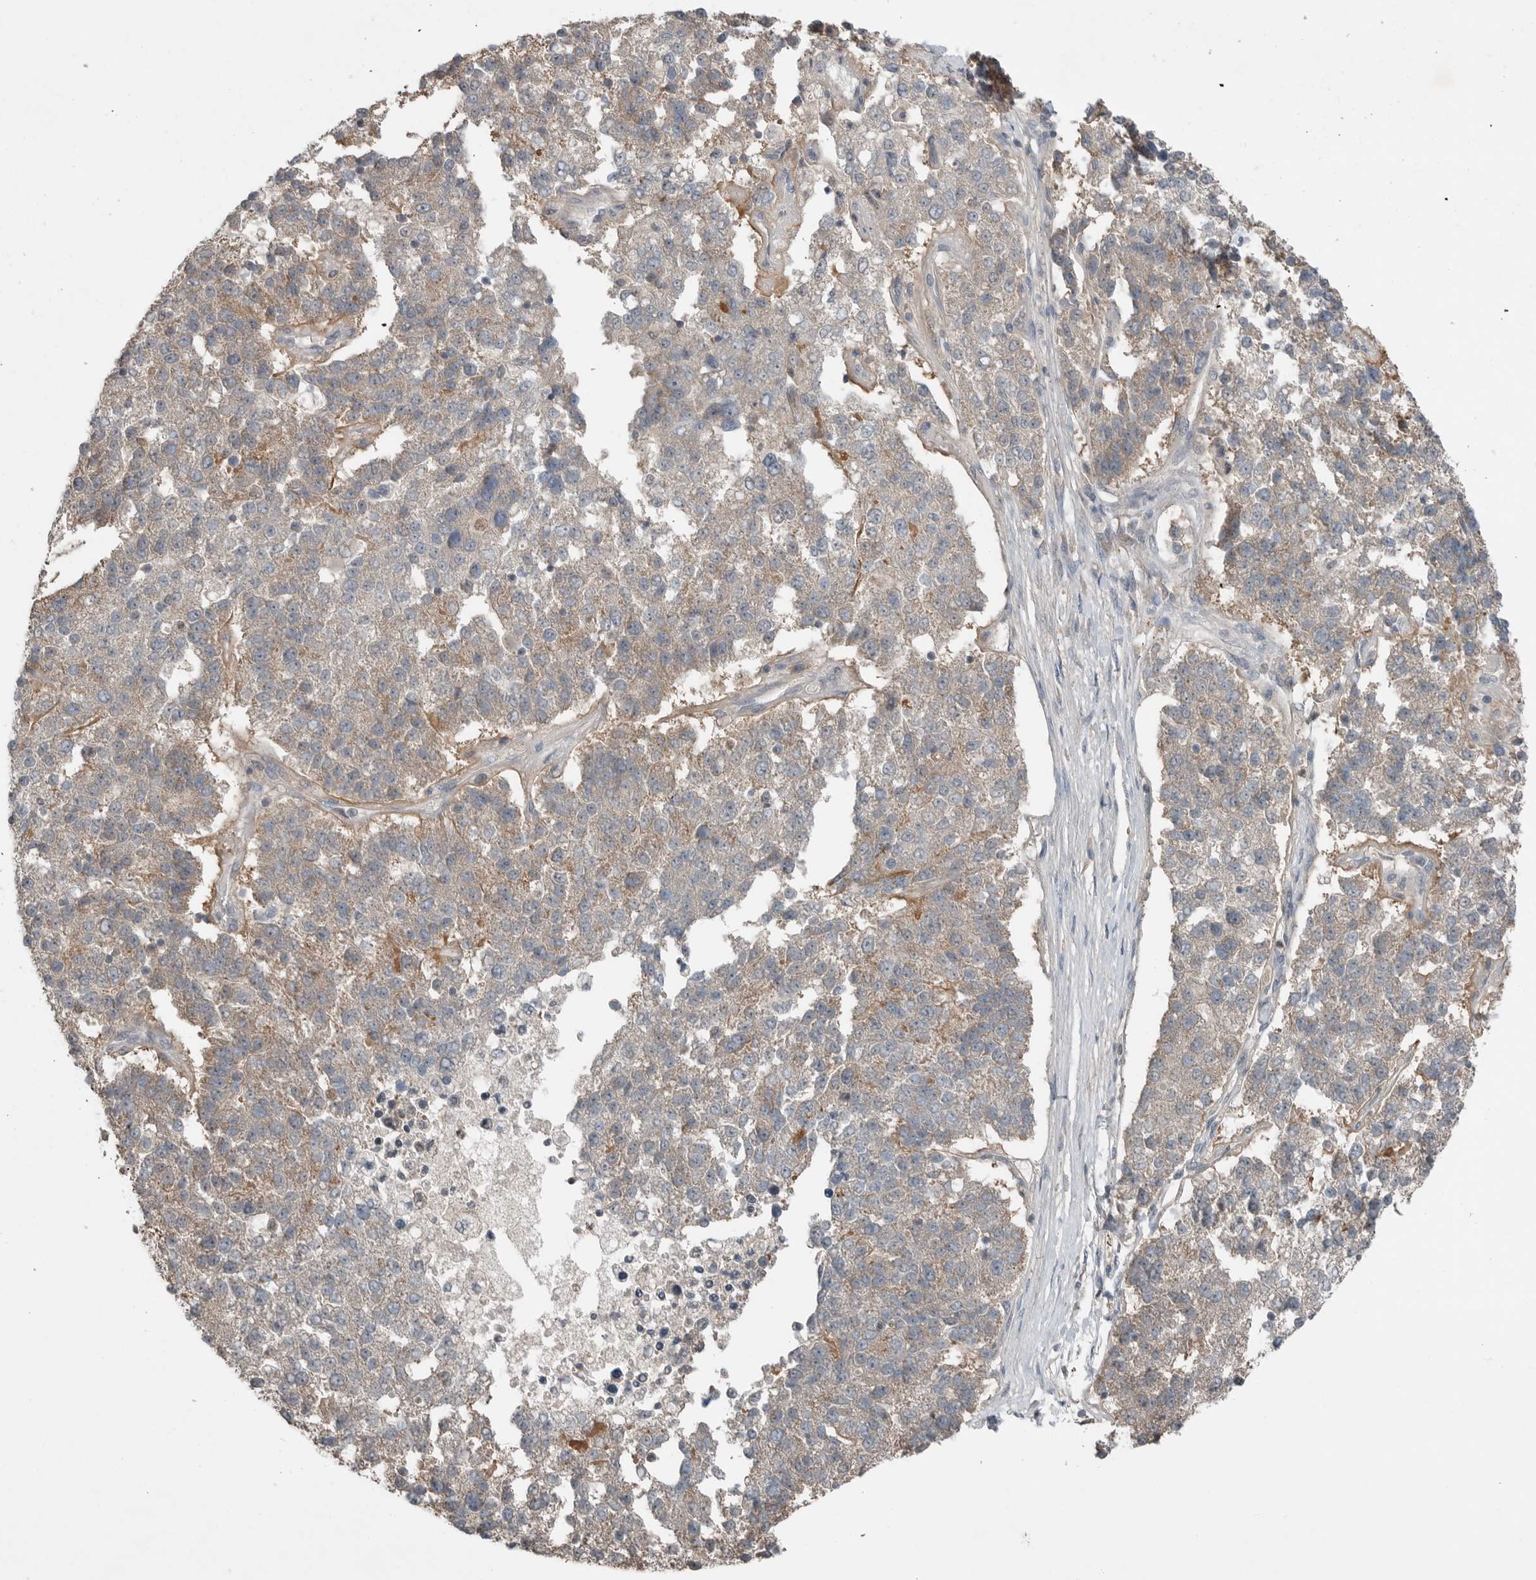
{"staining": {"intensity": "negative", "quantity": "none", "location": "none"}, "tissue": "pancreatic cancer", "cell_type": "Tumor cells", "image_type": "cancer", "snomed": [{"axis": "morphology", "description": "Adenocarcinoma, NOS"}, {"axis": "topography", "description": "Pancreas"}], "caption": "This is an IHC micrograph of adenocarcinoma (pancreatic). There is no staining in tumor cells.", "gene": "MFAP3L", "patient": {"sex": "female", "age": 61}}